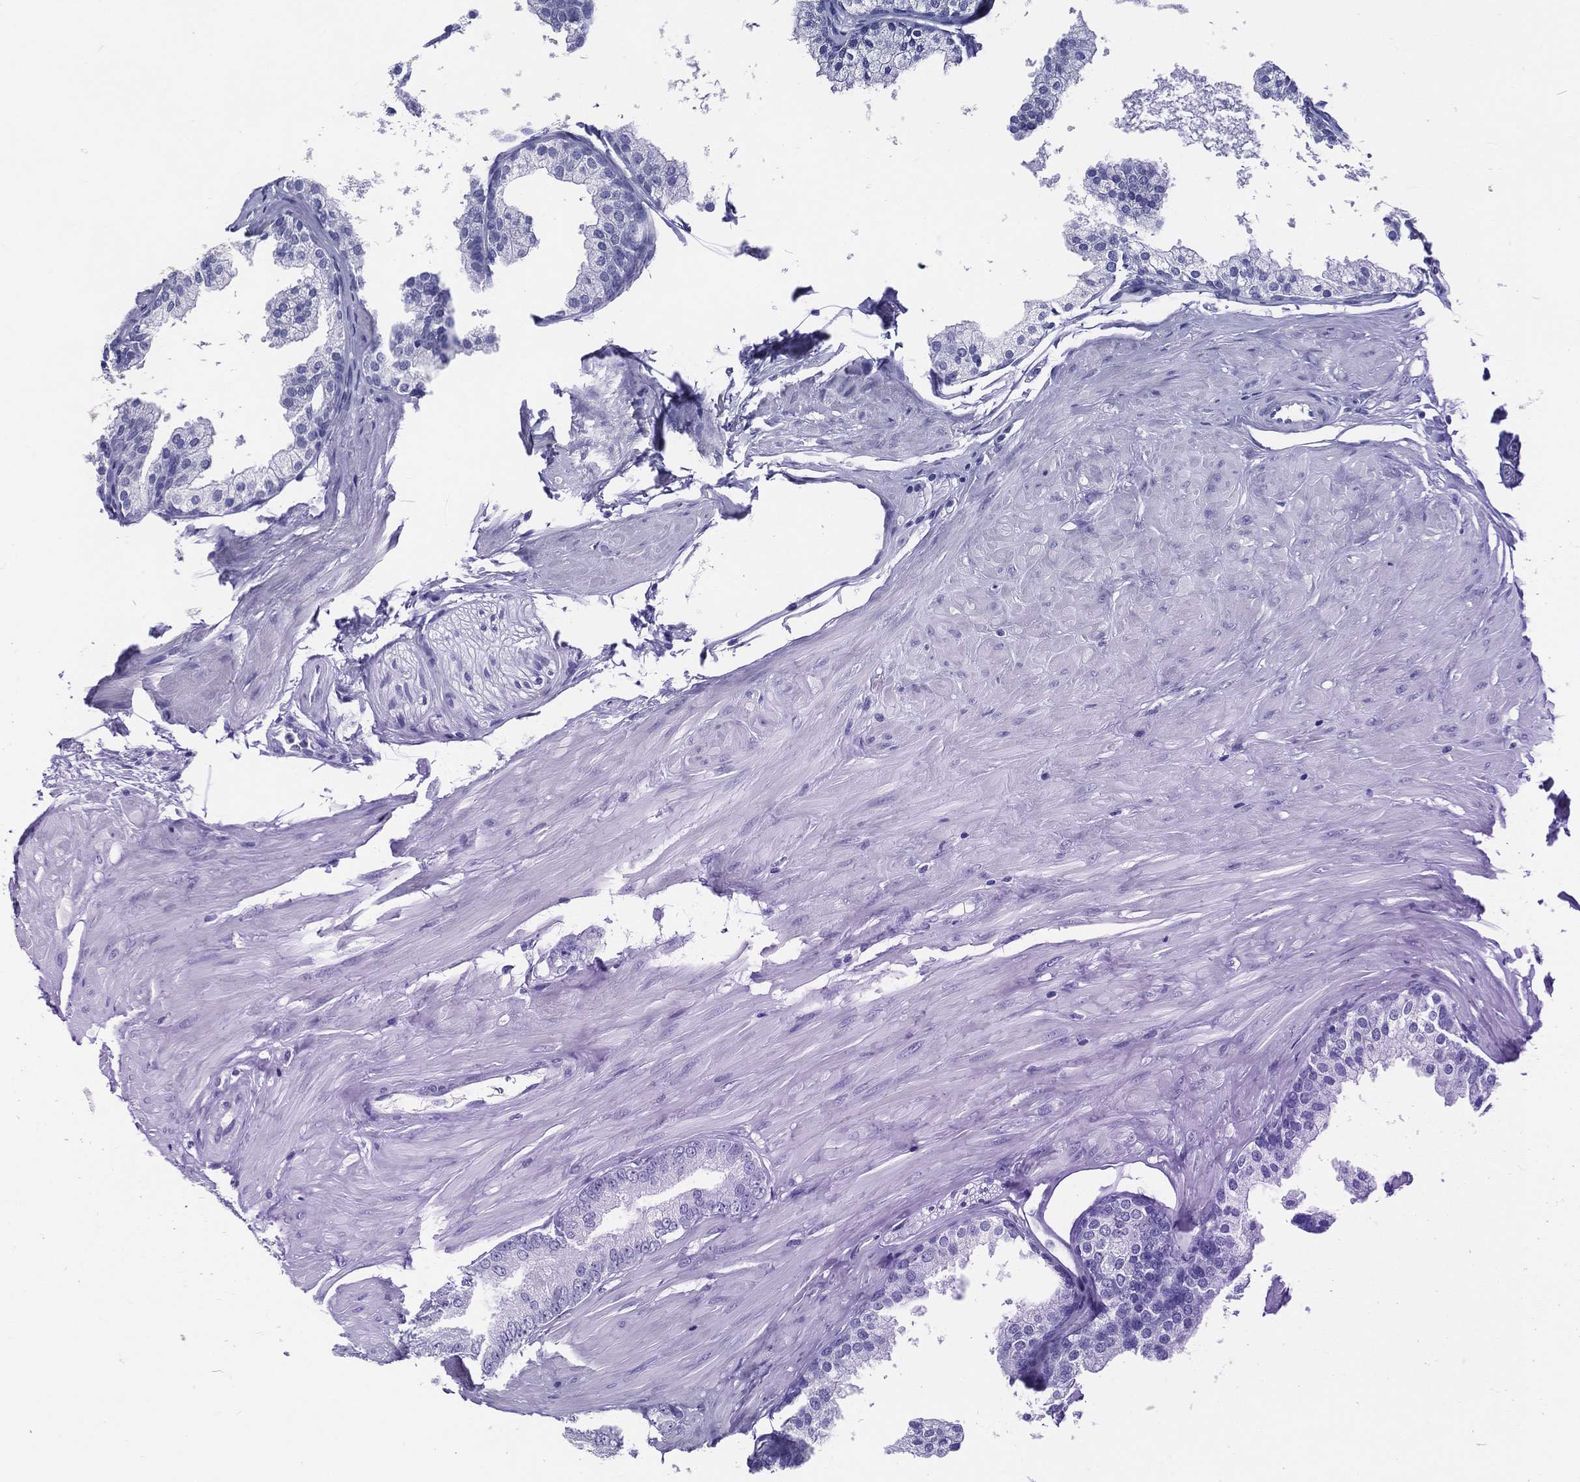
{"staining": {"intensity": "negative", "quantity": "none", "location": "none"}, "tissue": "prostate cancer", "cell_type": "Tumor cells", "image_type": "cancer", "snomed": [{"axis": "morphology", "description": "Adenocarcinoma, NOS"}, {"axis": "topography", "description": "Prostate"}], "caption": "Photomicrograph shows no significant protein staining in tumor cells of adenocarcinoma (prostate). (Stains: DAB immunohistochemistry (IHC) with hematoxylin counter stain, Microscopy: brightfield microscopy at high magnification).", "gene": "ACE2", "patient": {"sex": "male", "age": 55}}